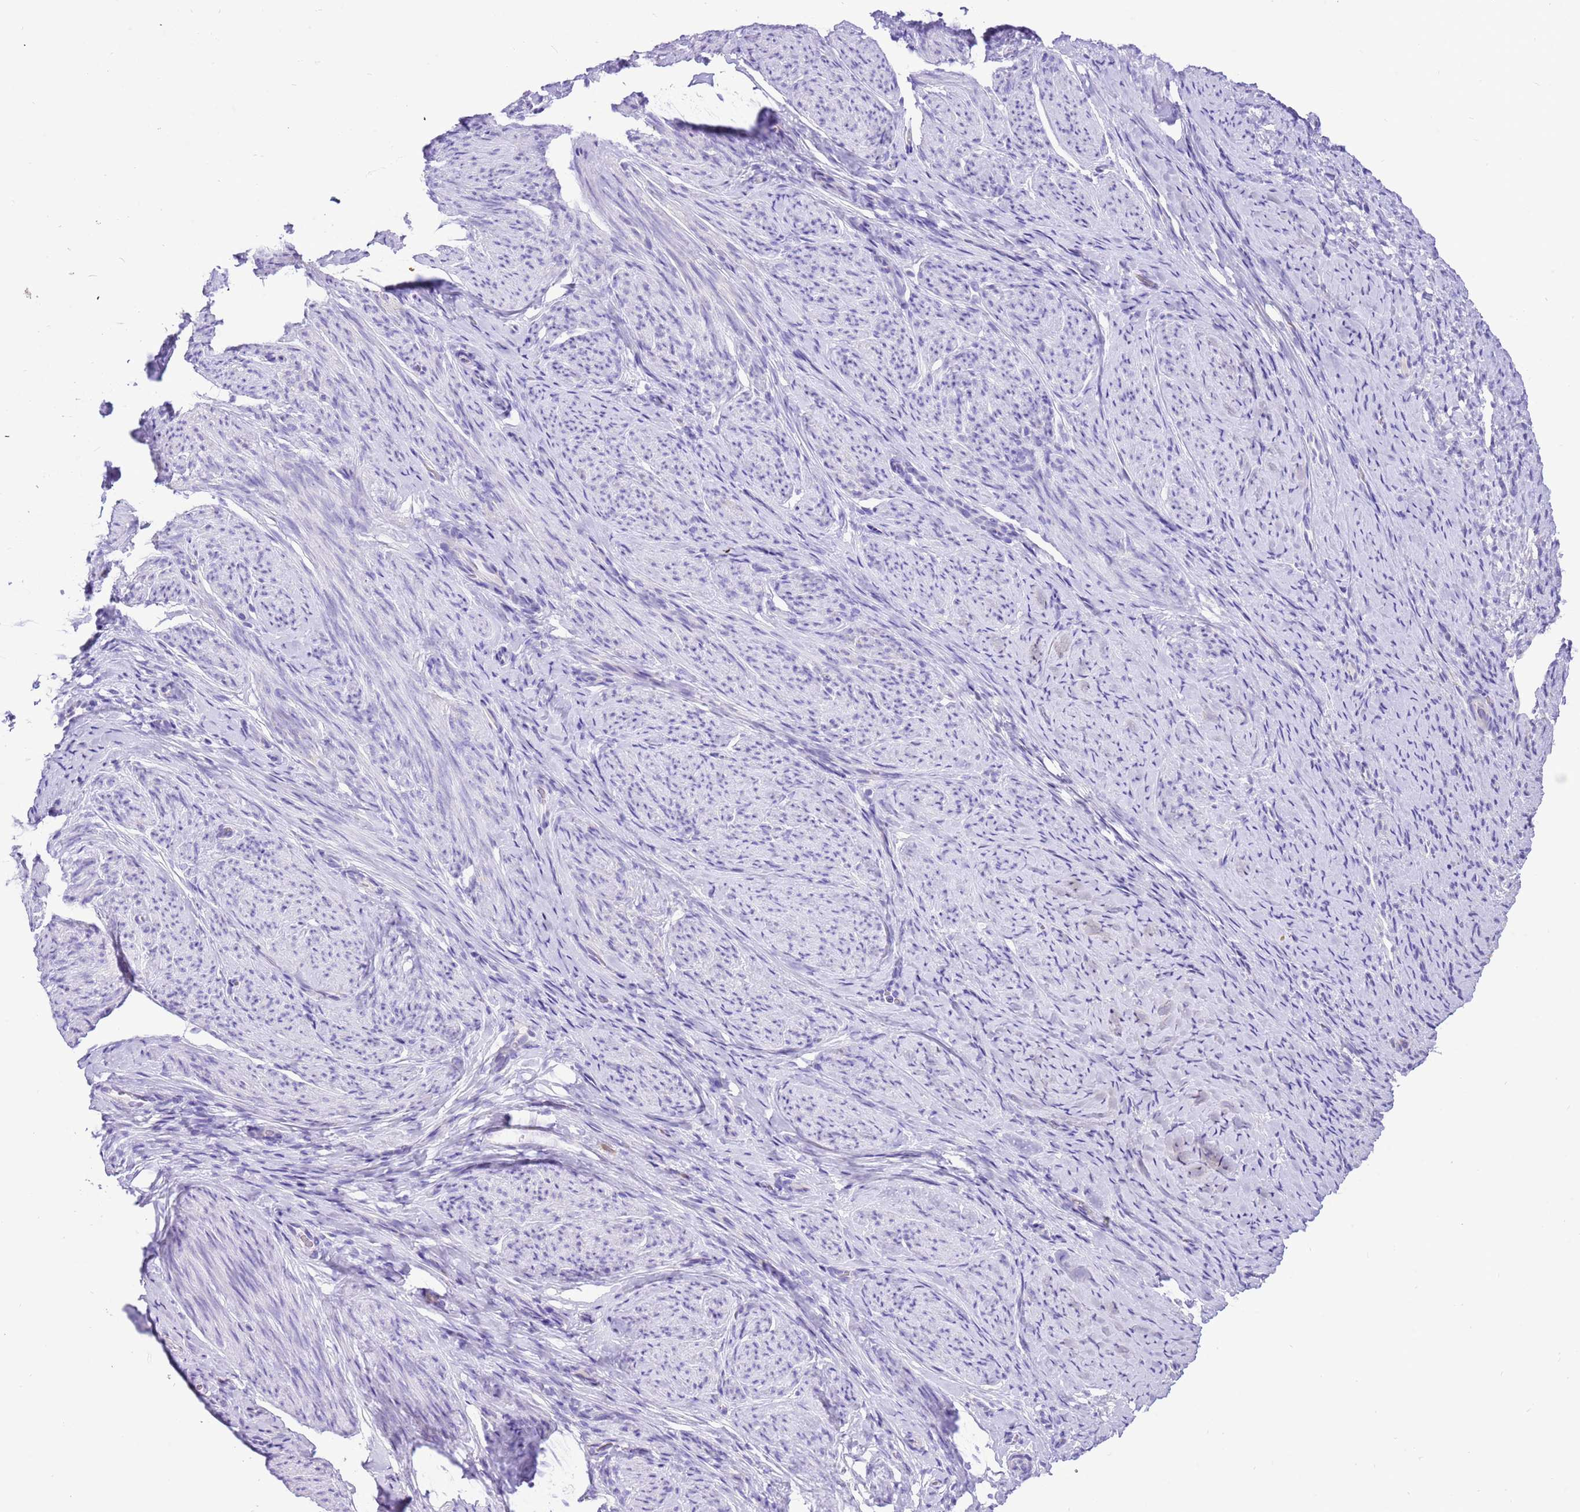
{"staining": {"intensity": "negative", "quantity": "none", "location": "none"}, "tissue": "endometrium", "cell_type": "Cells in endometrial stroma", "image_type": "normal", "snomed": [{"axis": "morphology", "description": "Normal tissue, NOS"}, {"axis": "topography", "description": "Endometrium"}], "caption": "This micrograph is of normal endometrium stained with immunohistochemistry (IHC) to label a protein in brown with the nuclei are counter-stained blue. There is no staining in cells in endometrial stroma.", "gene": "R3HDM4", "patient": {"sex": "female", "age": 65}}